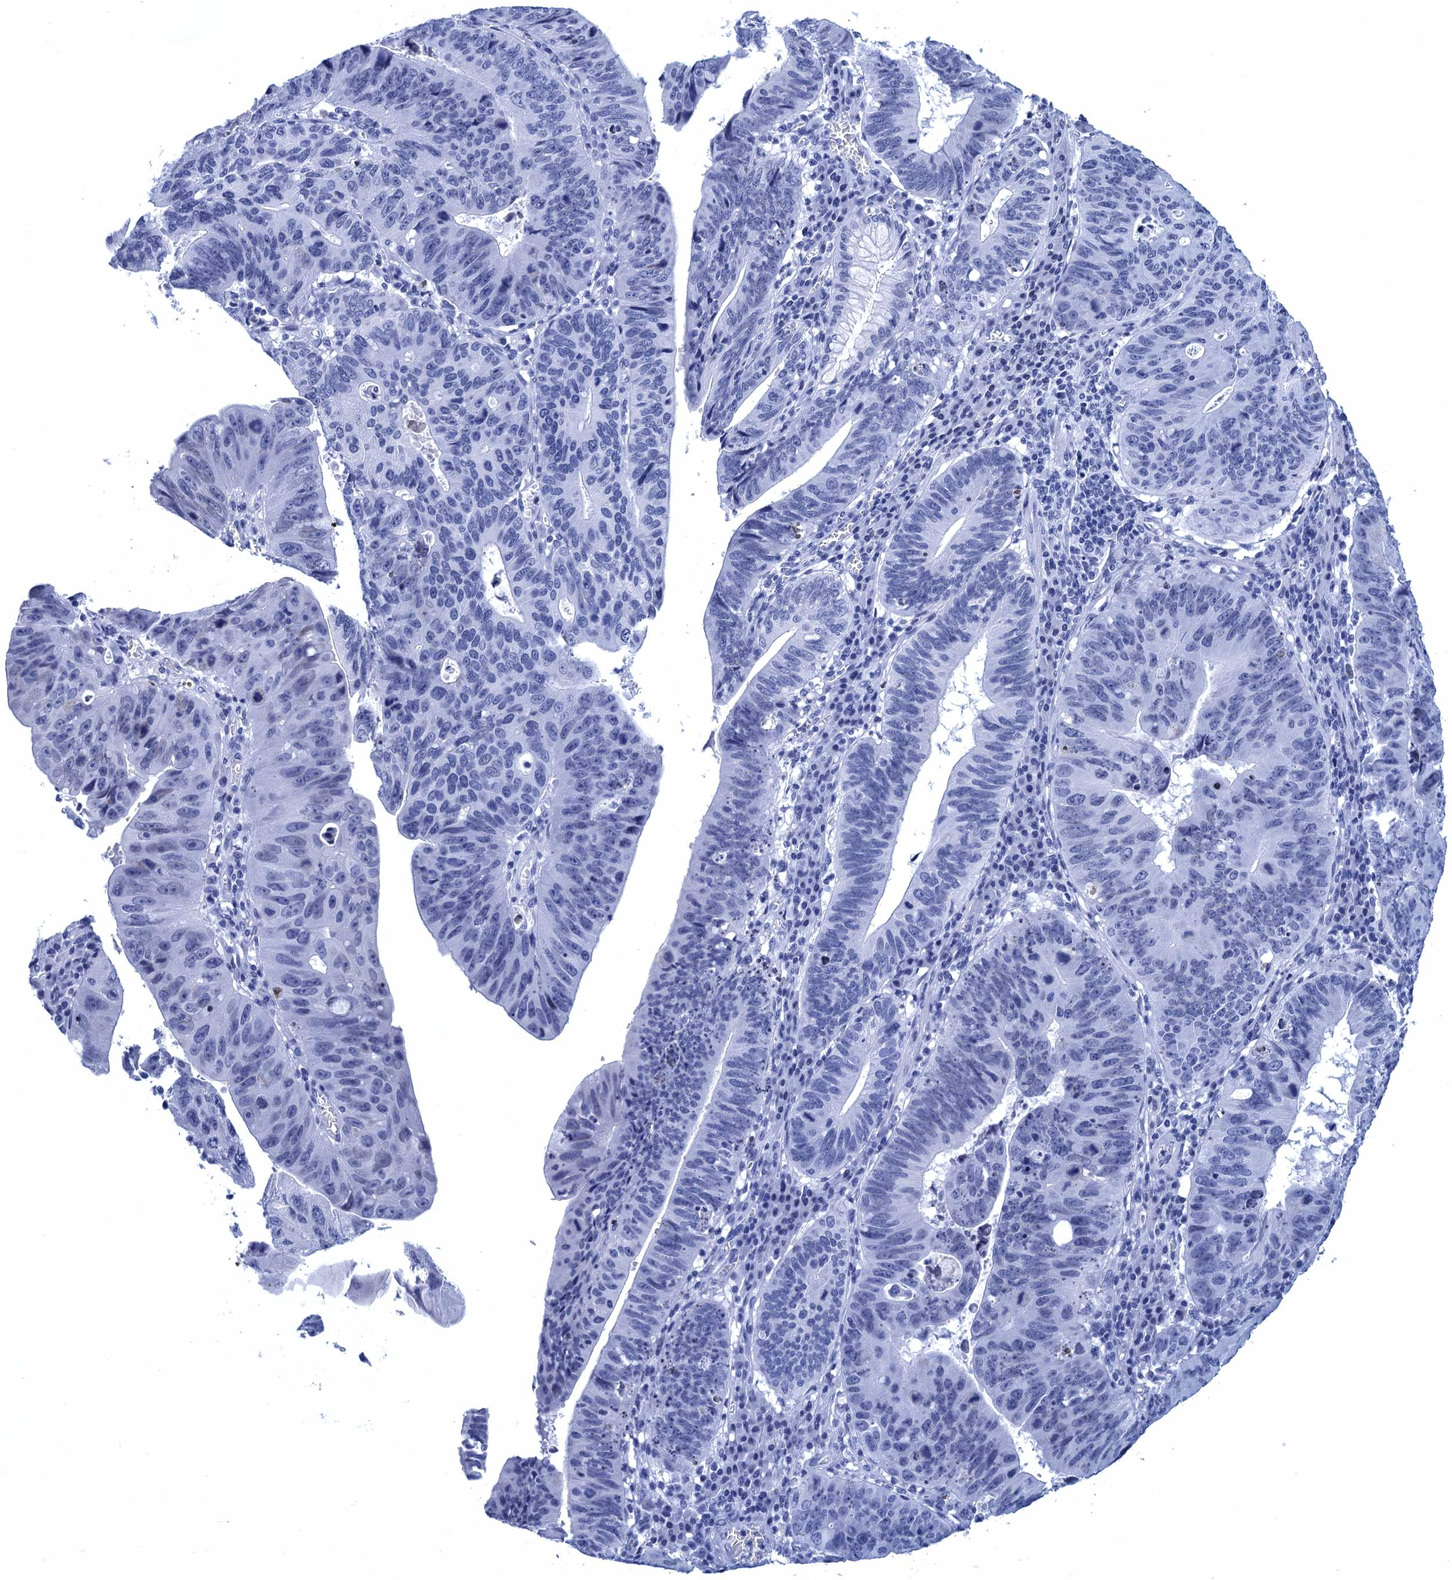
{"staining": {"intensity": "negative", "quantity": "none", "location": "none"}, "tissue": "stomach cancer", "cell_type": "Tumor cells", "image_type": "cancer", "snomed": [{"axis": "morphology", "description": "Adenocarcinoma, NOS"}, {"axis": "topography", "description": "Stomach"}], "caption": "Immunohistochemical staining of stomach adenocarcinoma reveals no significant positivity in tumor cells.", "gene": "METTL25", "patient": {"sex": "male", "age": 59}}